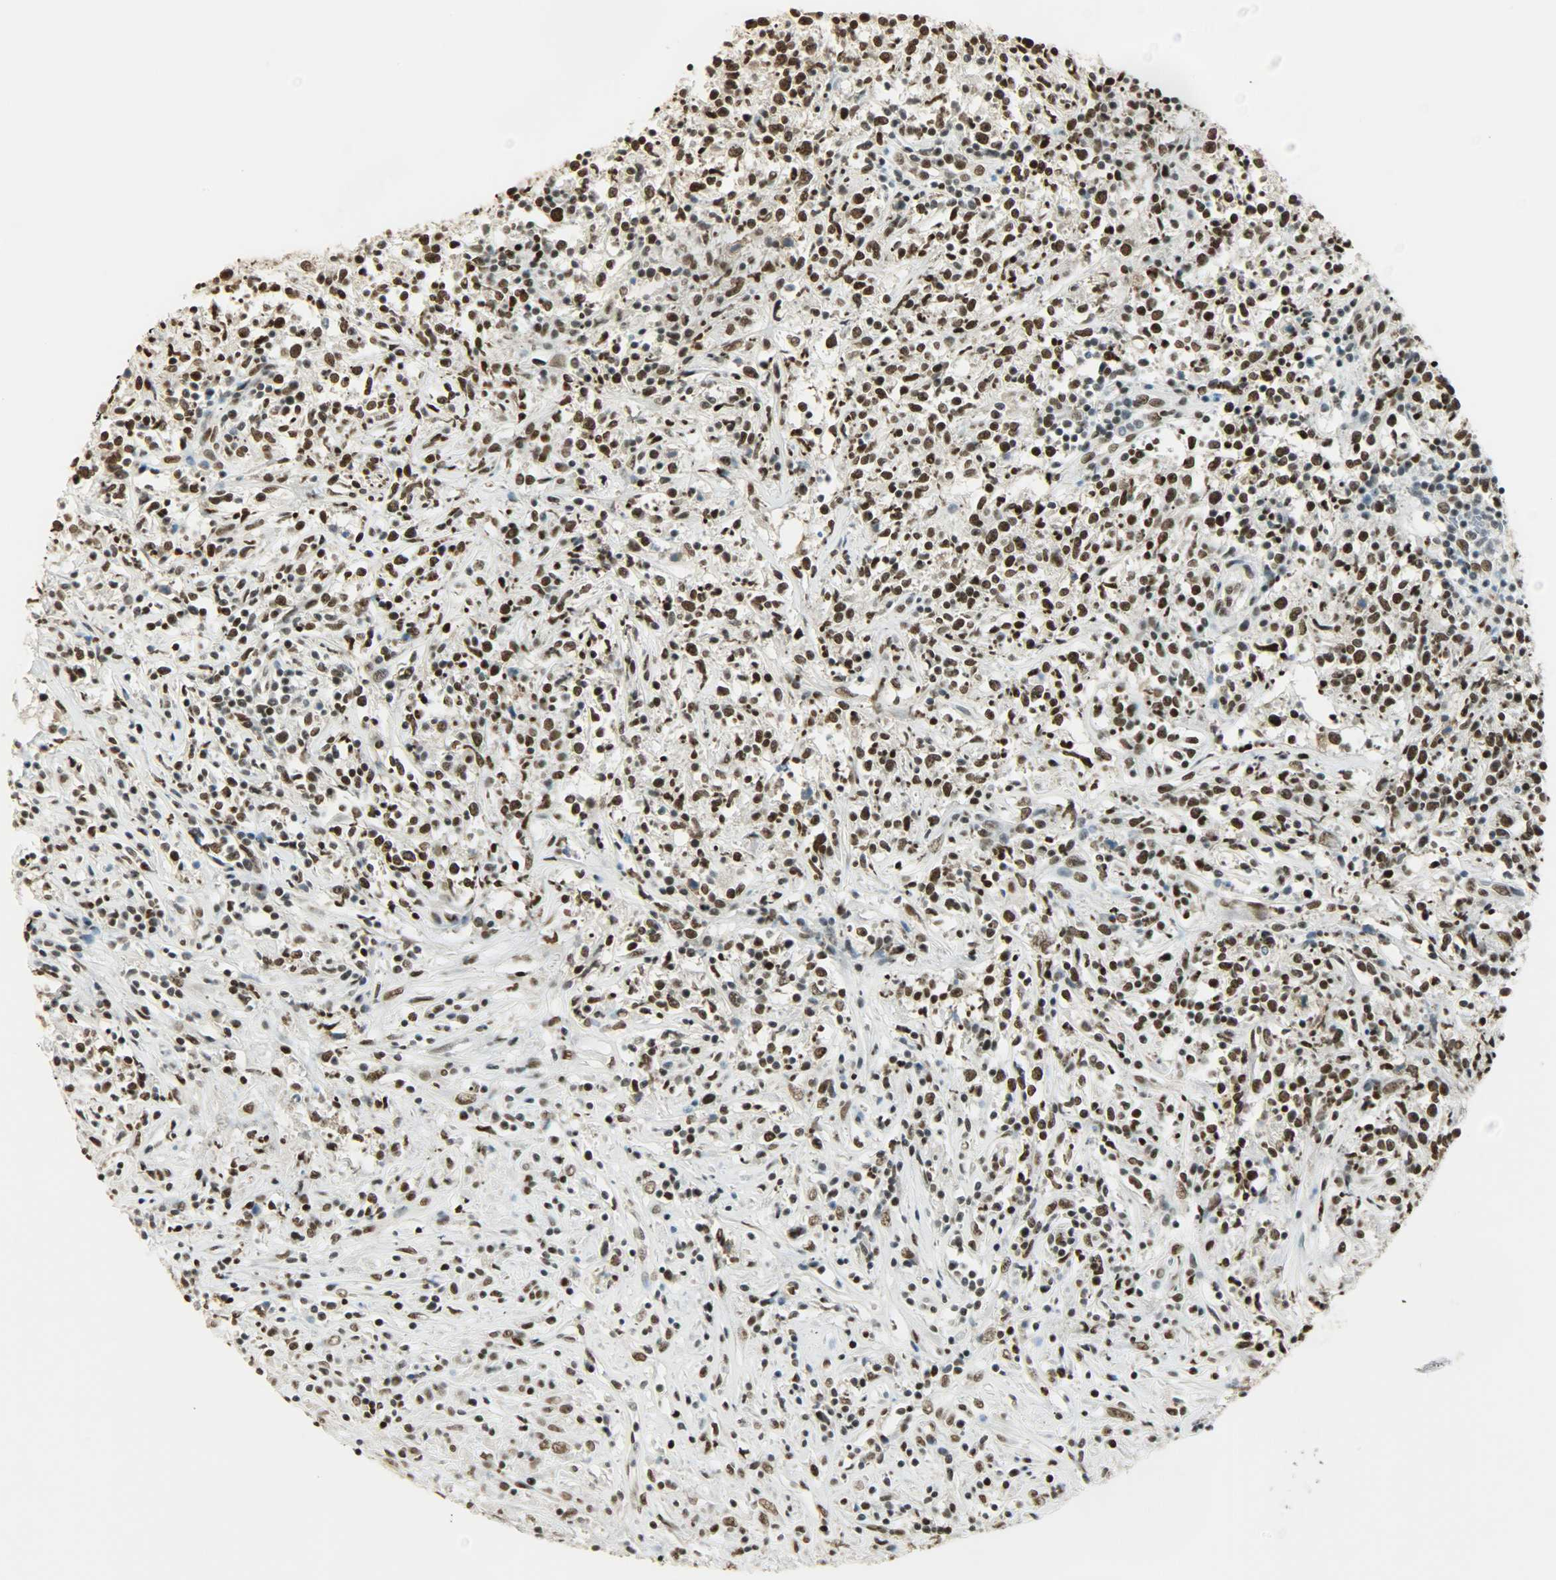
{"staining": {"intensity": "strong", "quantity": ">75%", "location": "nuclear"}, "tissue": "lymphoma", "cell_type": "Tumor cells", "image_type": "cancer", "snomed": [{"axis": "morphology", "description": "Malignant lymphoma, non-Hodgkin's type, High grade"}, {"axis": "topography", "description": "Lymph node"}], "caption": "Tumor cells show strong nuclear staining in about >75% of cells in high-grade malignant lymphoma, non-Hodgkin's type.", "gene": "MYEF2", "patient": {"sex": "female", "age": 84}}